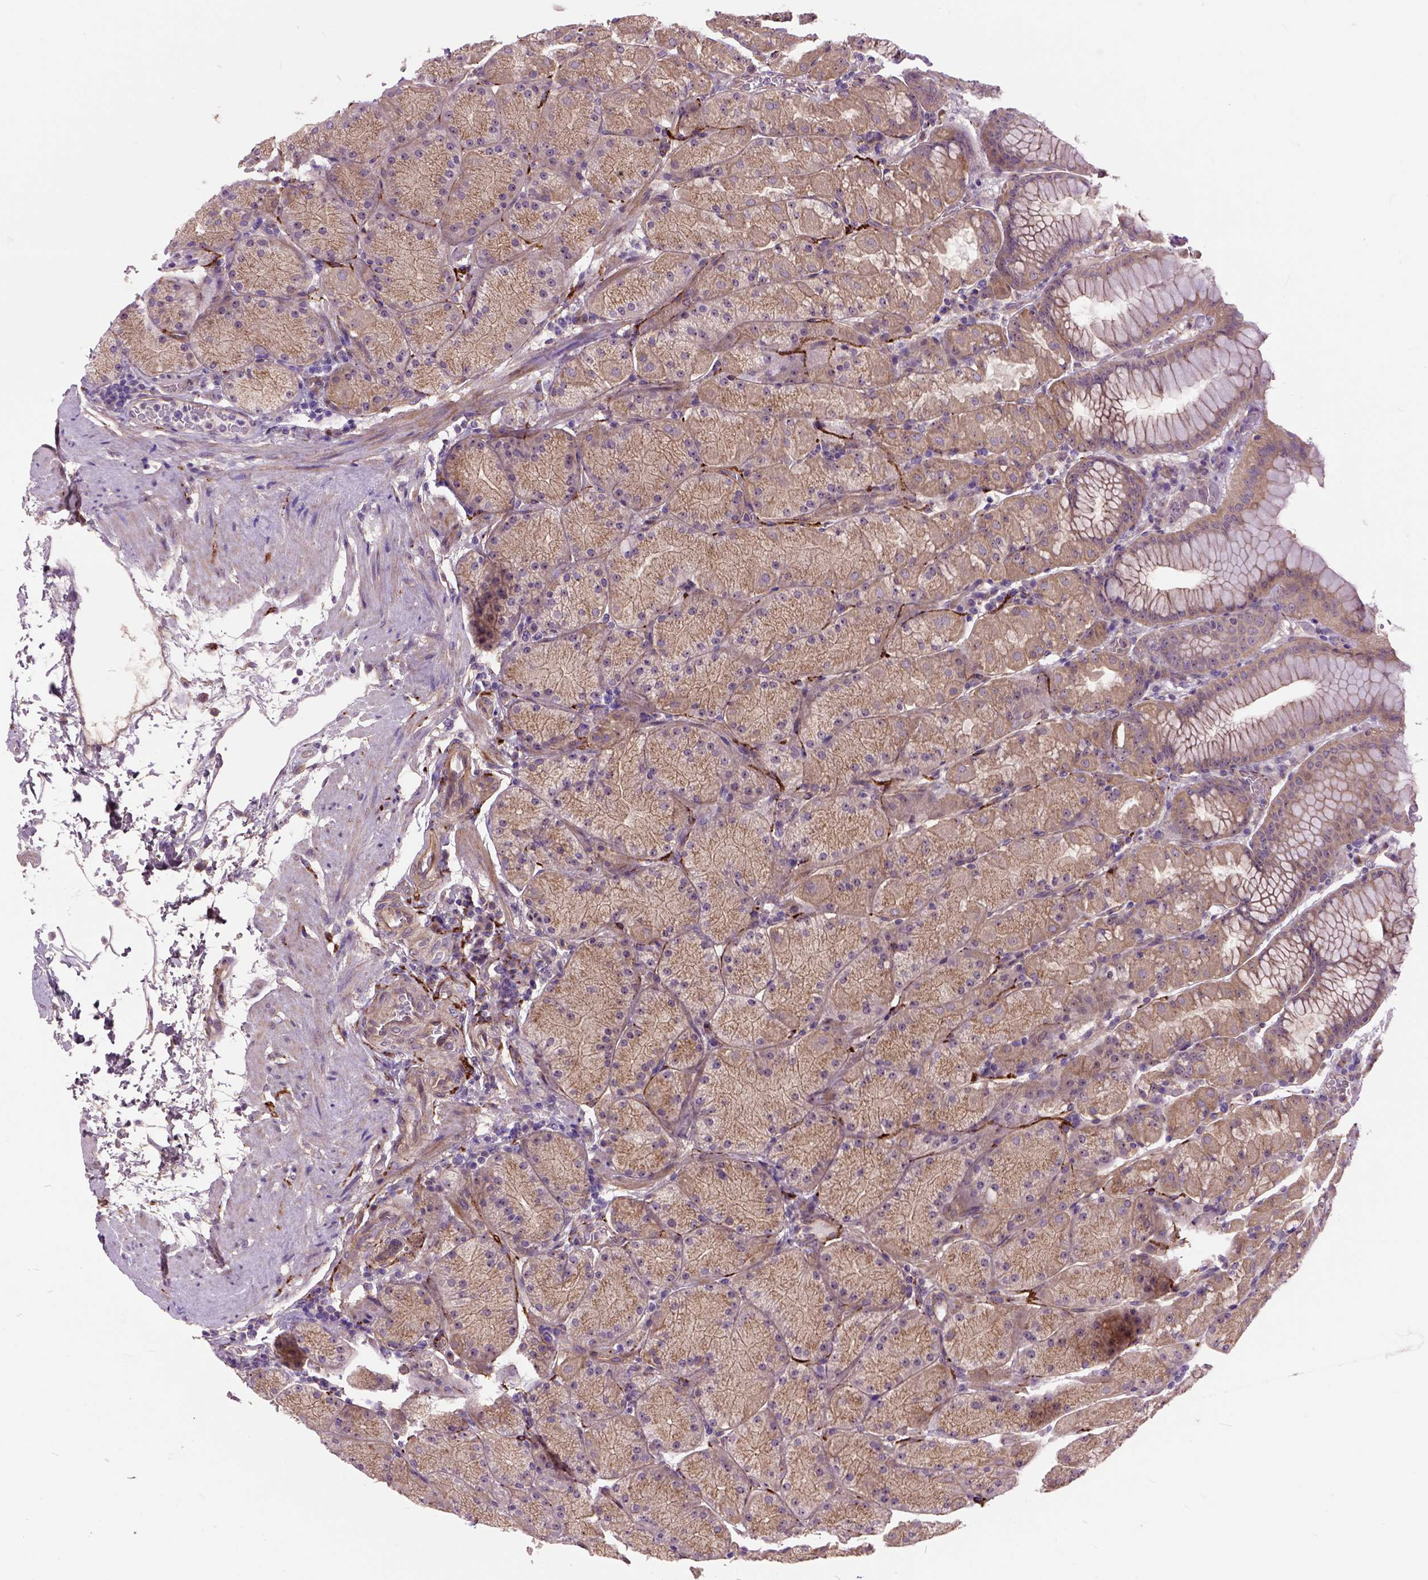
{"staining": {"intensity": "moderate", "quantity": ">75%", "location": "cytoplasmic/membranous"}, "tissue": "stomach", "cell_type": "Glandular cells", "image_type": "normal", "snomed": [{"axis": "morphology", "description": "Normal tissue, NOS"}, {"axis": "topography", "description": "Stomach, upper"}, {"axis": "topography", "description": "Stomach"}], "caption": "Approximately >75% of glandular cells in normal human stomach display moderate cytoplasmic/membranous protein positivity as visualized by brown immunohistochemical staining.", "gene": "MAPT", "patient": {"sex": "male", "age": 76}}